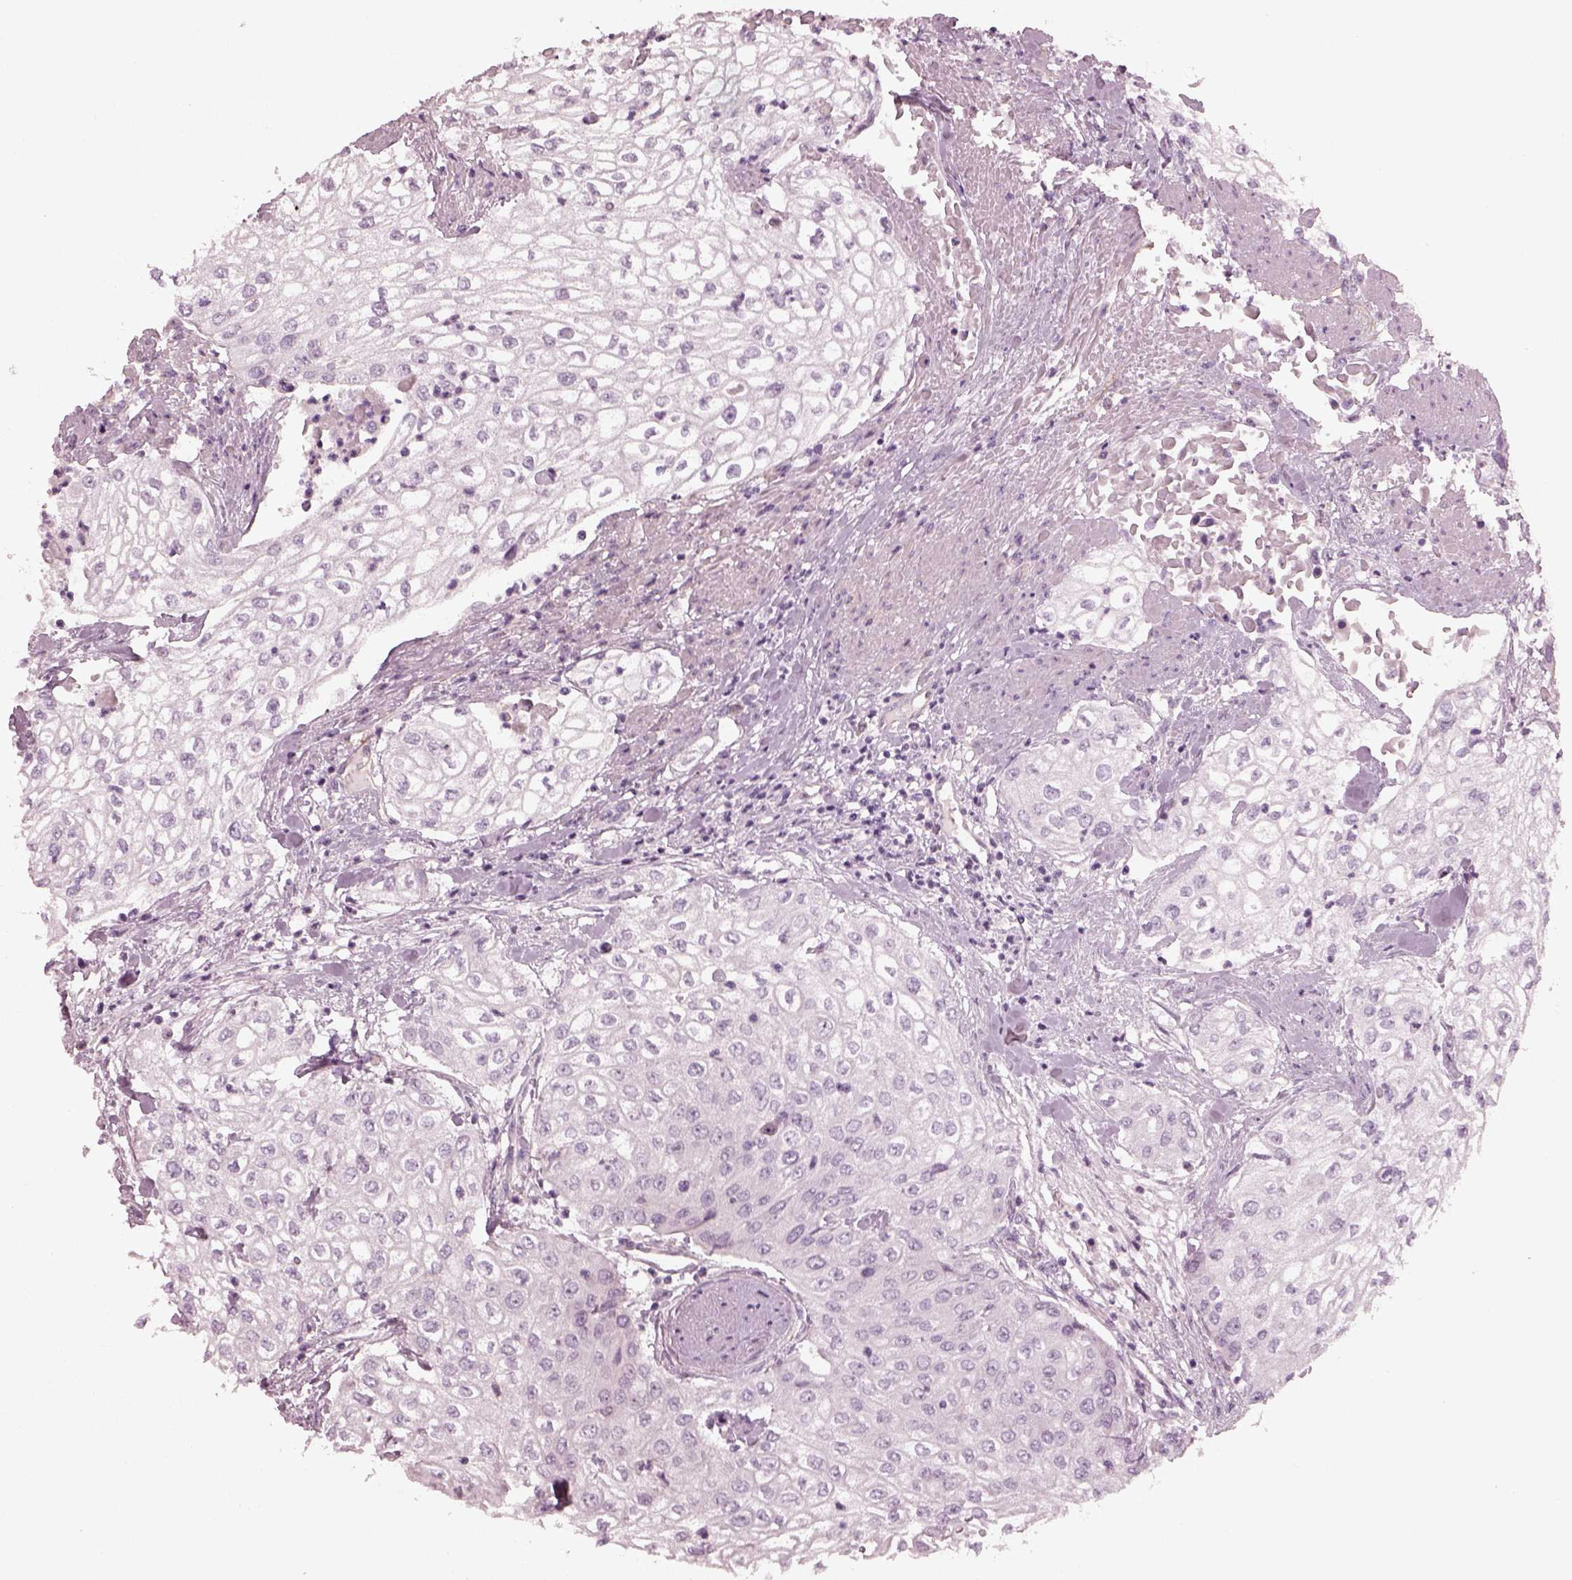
{"staining": {"intensity": "negative", "quantity": "none", "location": "none"}, "tissue": "urothelial cancer", "cell_type": "Tumor cells", "image_type": "cancer", "snomed": [{"axis": "morphology", "description": "Urothelial carcinoma, High grade"}, {"axis": "topography", "description": "Urinary bladder"}], "caption": "Immunohistochemistry (IHC) micrograph of human urothelial carcinoma (high-grade) stained for a protein (brown), which displays no expression in tumor cells.", "gene": "EIF4E1B", "patient": {"sex": "male", "age": 62}}